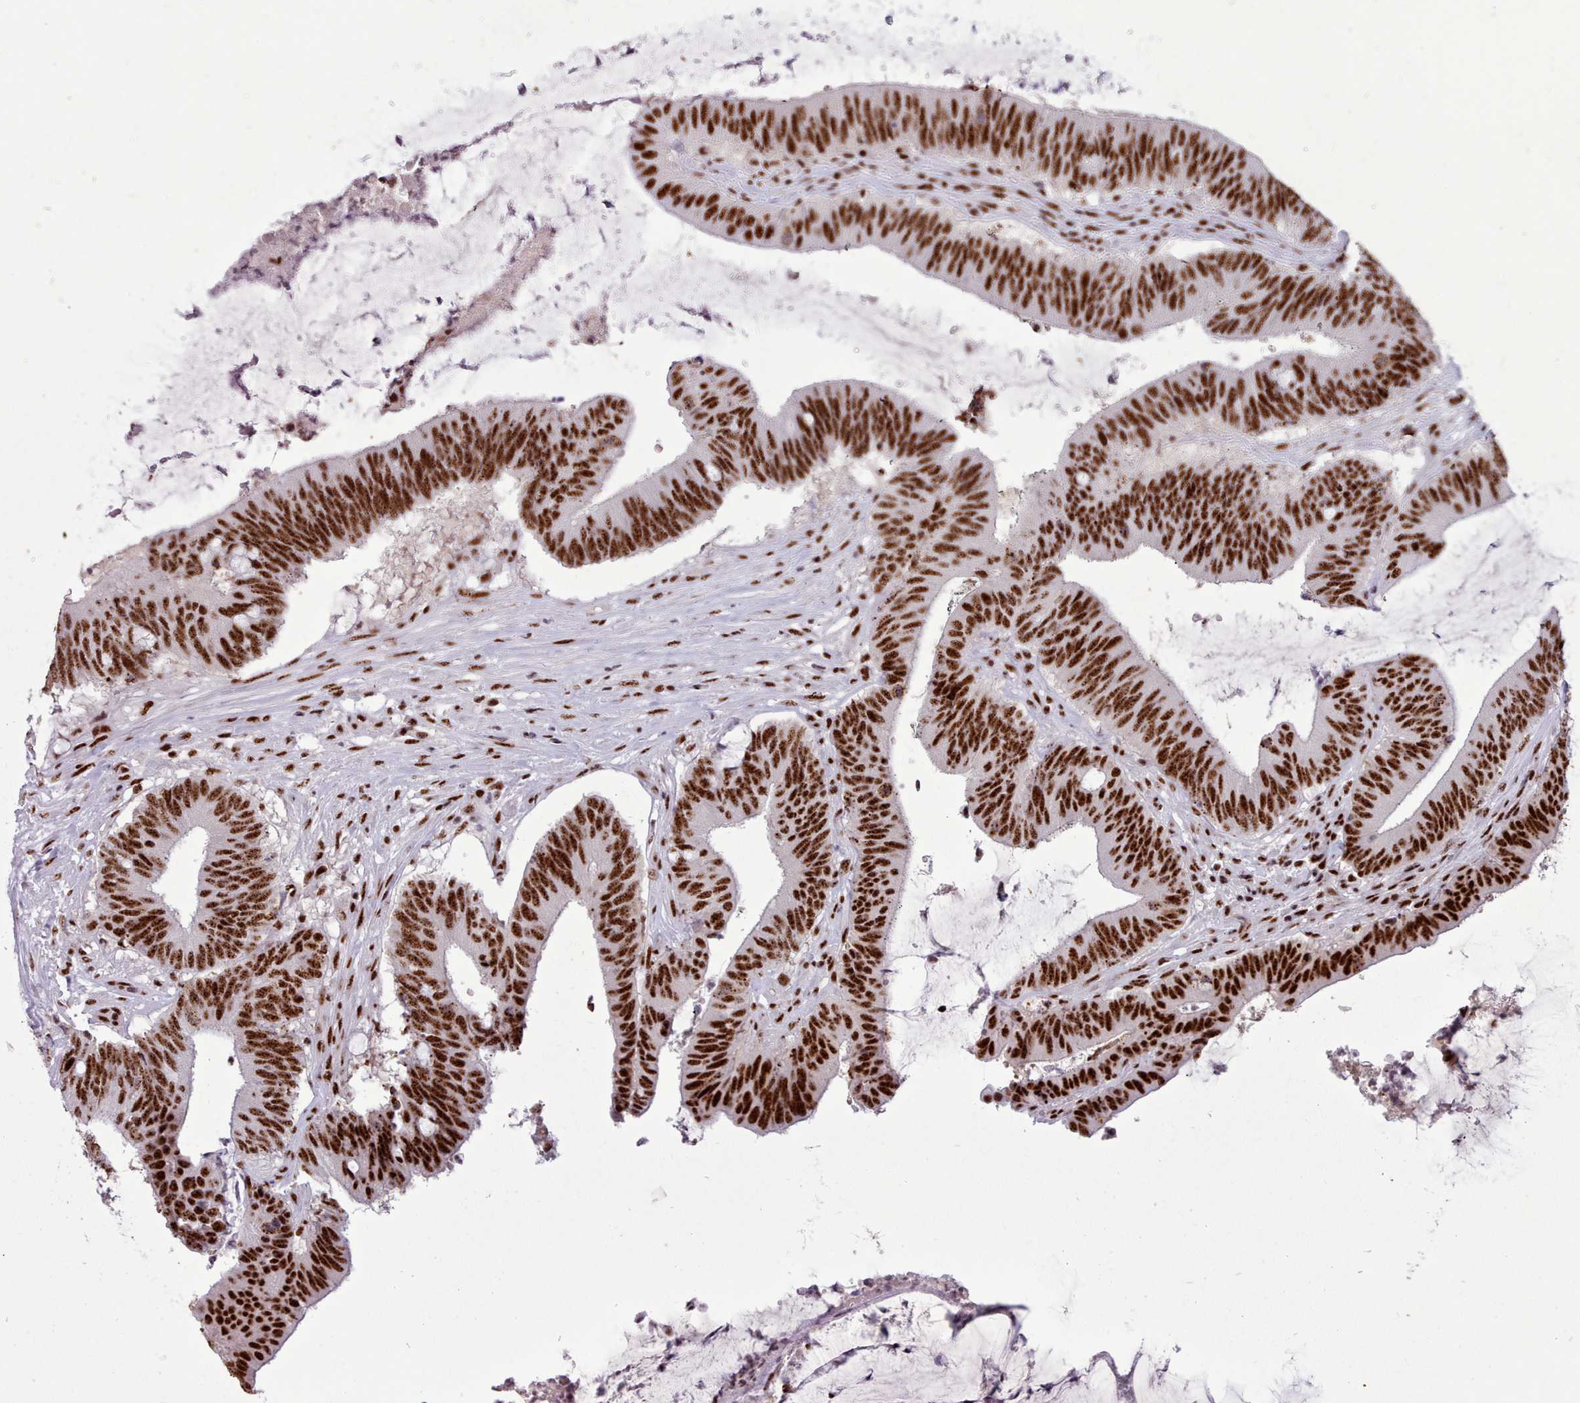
{"staining": {"intensity": "strong", "quantity": ">75%", "location": "nuclear"}, "tissue": "colorectal cancer", "cell_type": "Tumor cells", "image_type": "cancer", "snomed": [{"axis": "morphology", "description": "Adenocarcinoma, NOS"}, {"axis": "topography", "description": "Colon"}], "caption": "Immunohistochemical staining of colorectal cancer exhibits high levels of strong nuclear expression in approximately >75% of tumor cells.", "gene": "TMEM35B", "patient": {"sex": "female", "age": 43}}